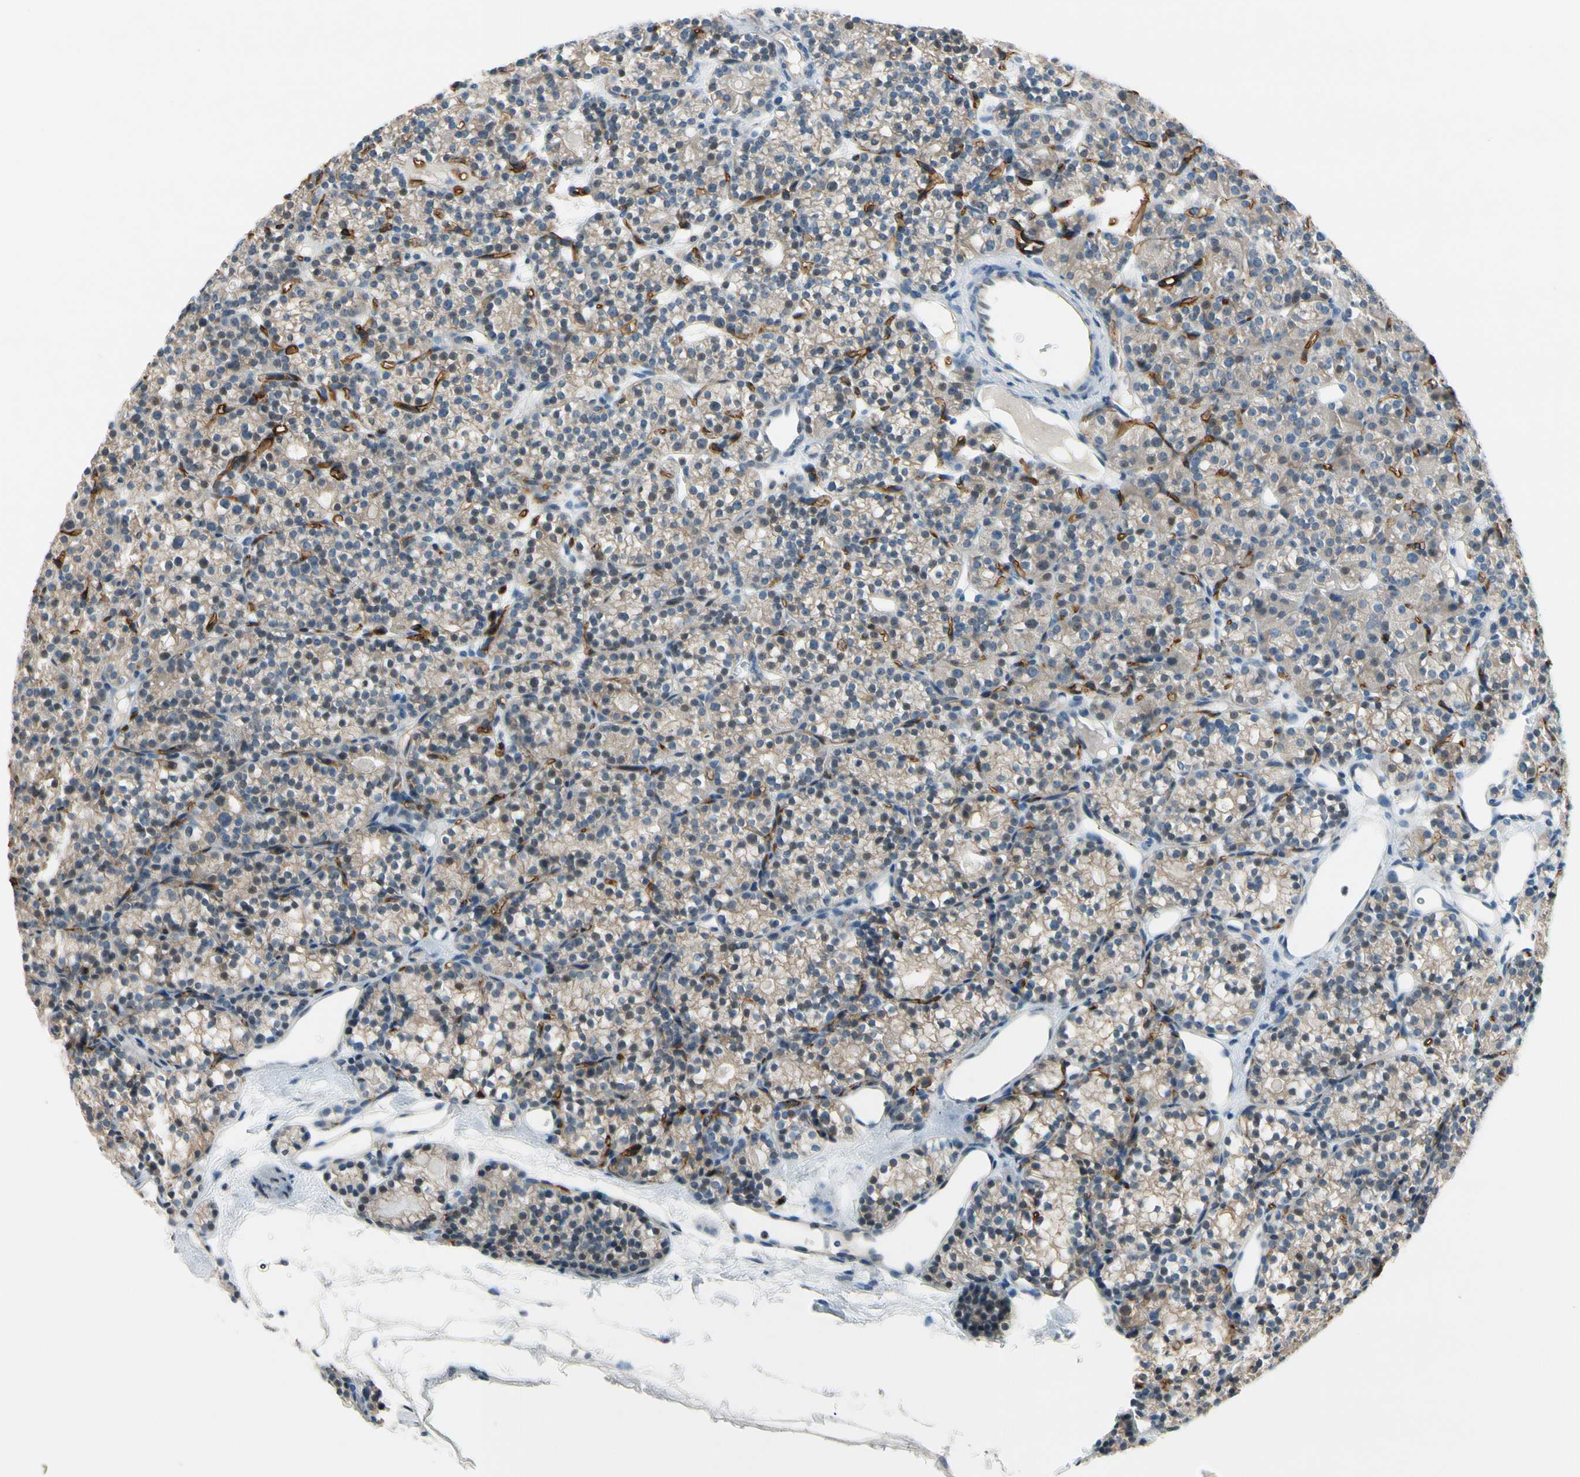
{"staining": {"intensity": "weak", "quantity": ">75%", "location": "cytoplasmic/membranous"}, "tissue": "parathyroid gland", "cell_type": "Glandular cells", "image_type": "normal", "snomed": [{"axis": "morphology", "description": "Normal tissue, NOS"}, {"axis": "topography", "description": "Parathyroid gland"}], "caption": "This histopathology image shows normal parathyroid gland stained with immunohistochemistry (IHC) to label a protein in brown. The cytoplasmic/membranous of glandular cells show weak positivity for the protein. Nuclei are counter-stained blue.", "gene": "CFAP36", "patient": {"sex": "female", "age": 64}}